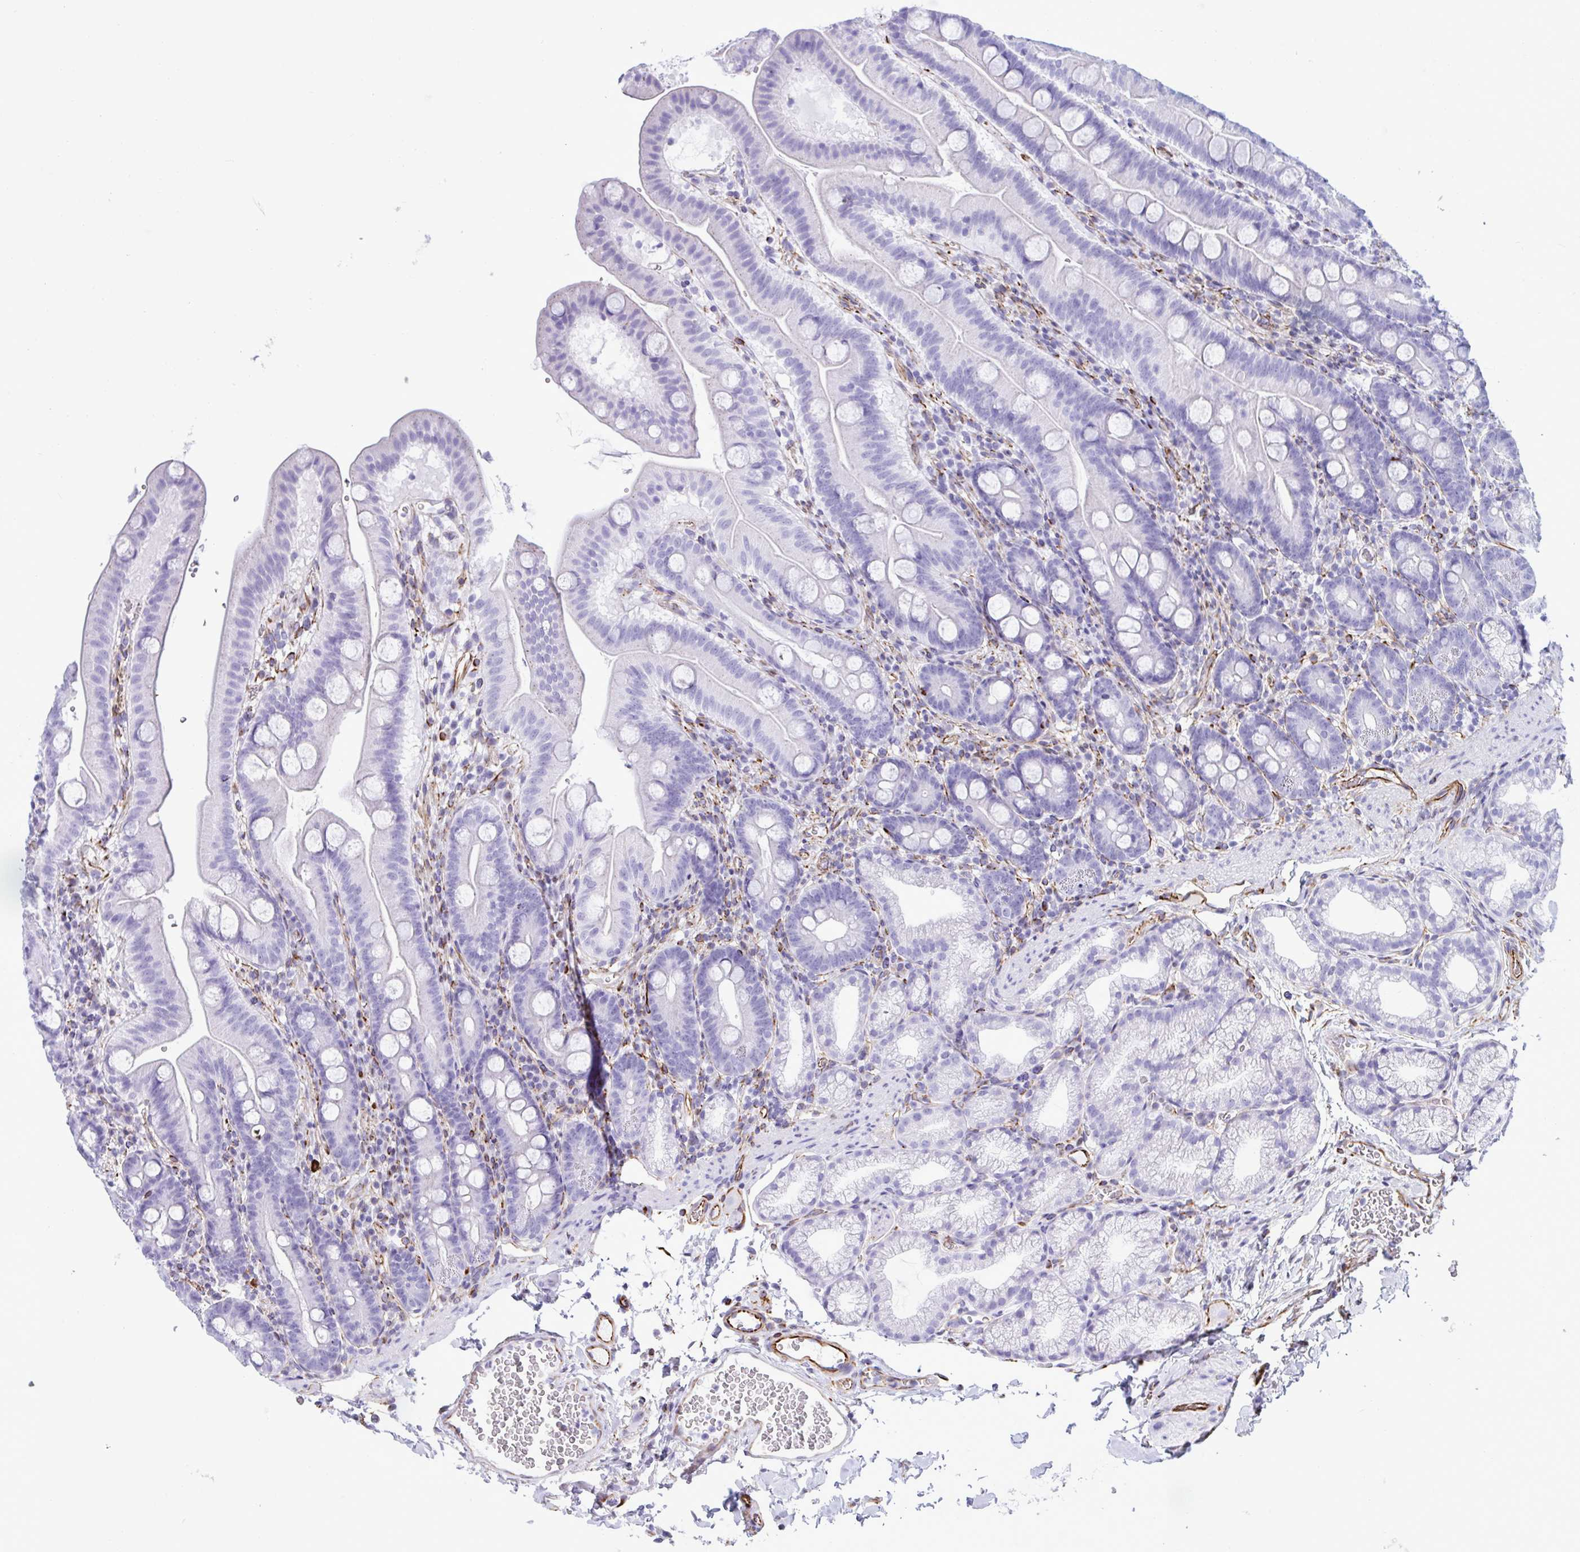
{"staining": {"intensity": "negative", "quantity": "none", "location": "none"}, "tissue": "duodenum", "cell_type": "Glandular cells", "image_type": "normal", "snomed": [{"axis": "morphology", "description": "Normal tissue, NOS"}, {"axis": "topography", "description": "Duodenum"}], "caption": "Immunohistochemistry (IHC) of normal human duodenum demonstrates no expression in glandular cells.", "gene": "SMAD5", "patient": {"sex": "male", "age": 59}}